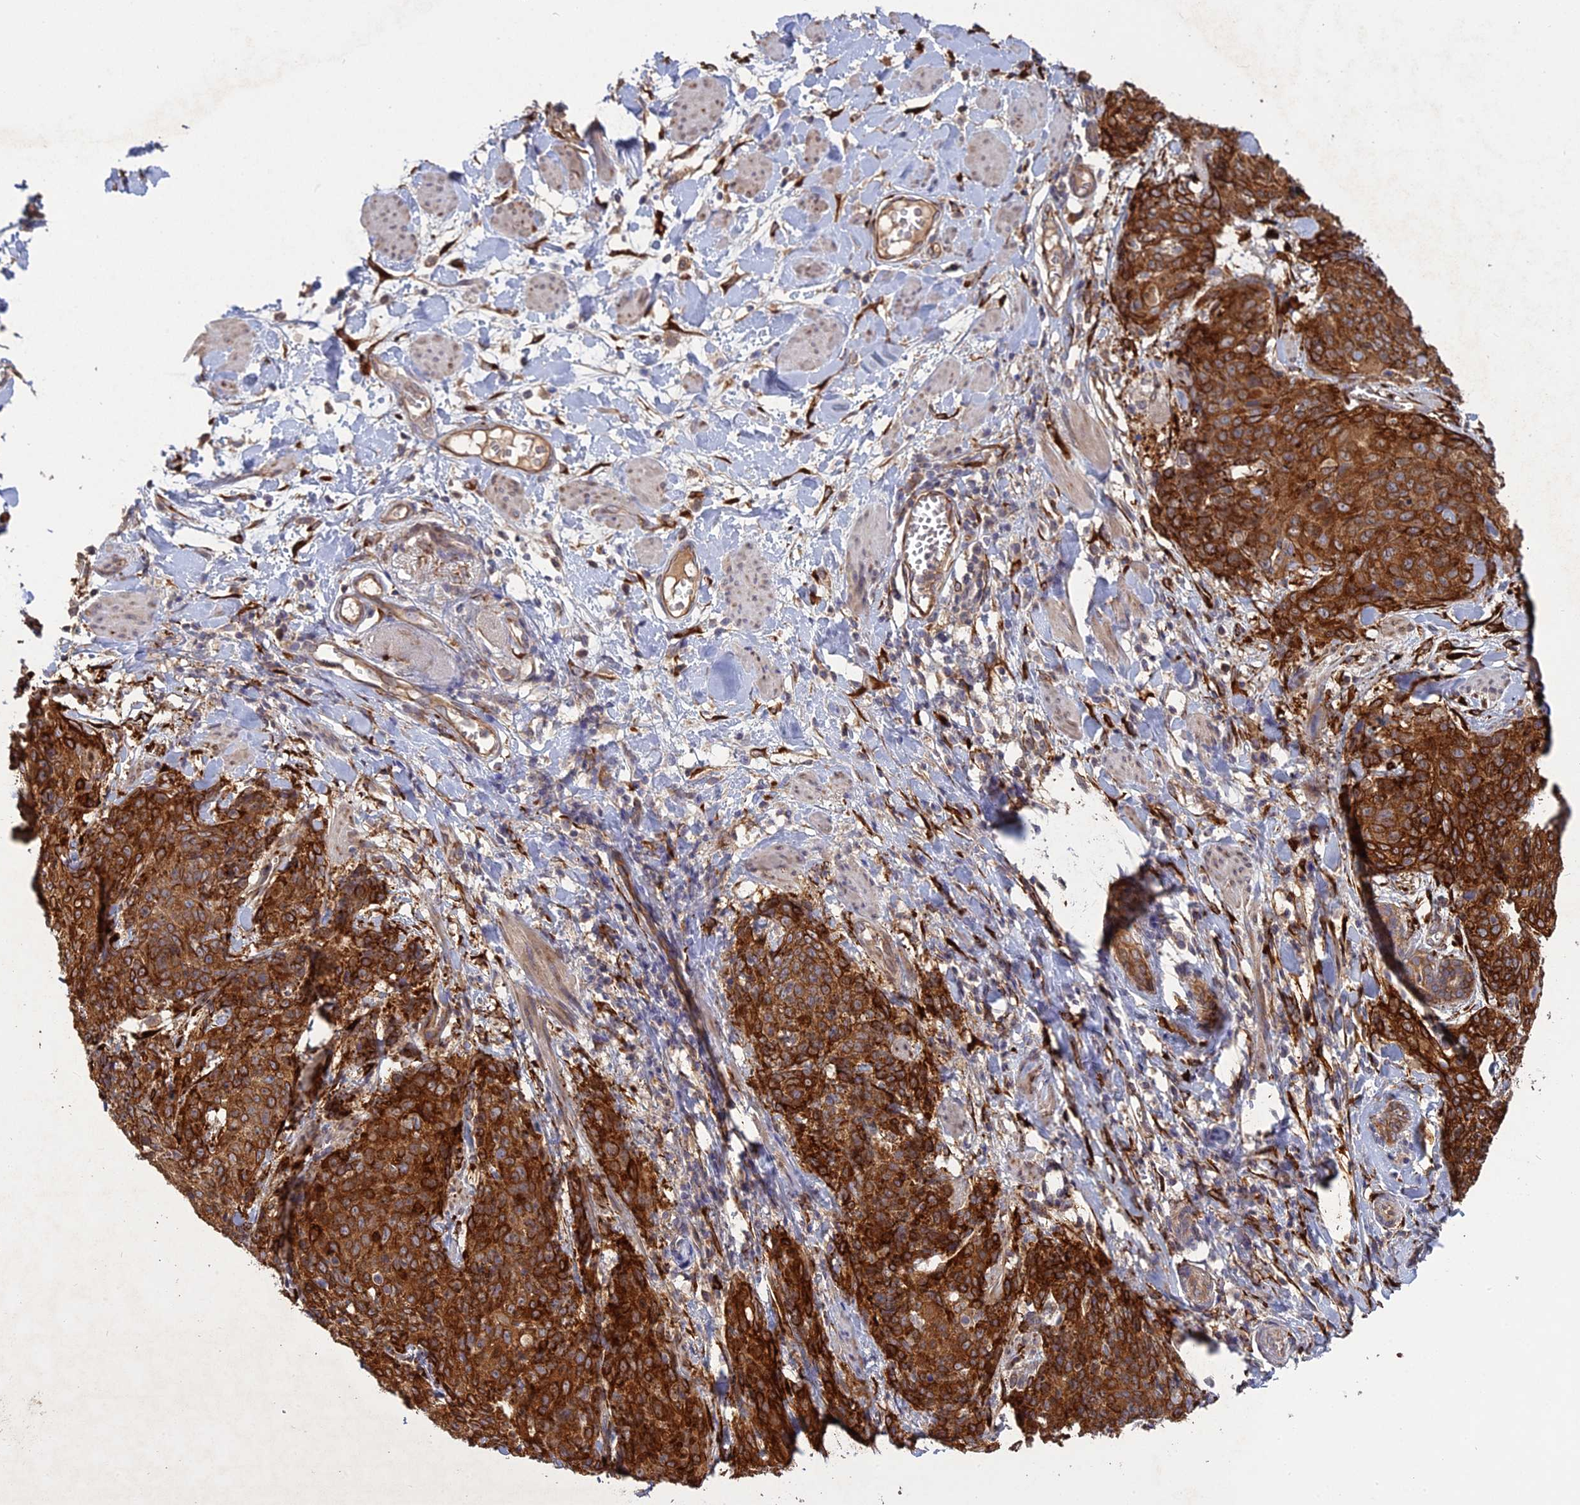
{"staining": {"intensity": "strong", "quantity": ">75%", "location": "cytoplasmic/membranous"}, "tissue": "skin cancer", "cell_type": "Tumor cells", "image_type": "cancer", "snomed": [{"axis": "morphology", "description": "Squamous cell carcinoma, NOS"}, {"axis": "topography", "description": "Skin"}, {"axis": "topography", "description": "Vulva"}], "caption": "DAB immunohistochemical staining of human skin squamous cell carcinoma displays strong cytoplasmic/membranous protein positivity in about >75% of tumor cells.", "gene": "PPIC", "patient": {"sex": "female", "age": 85}}